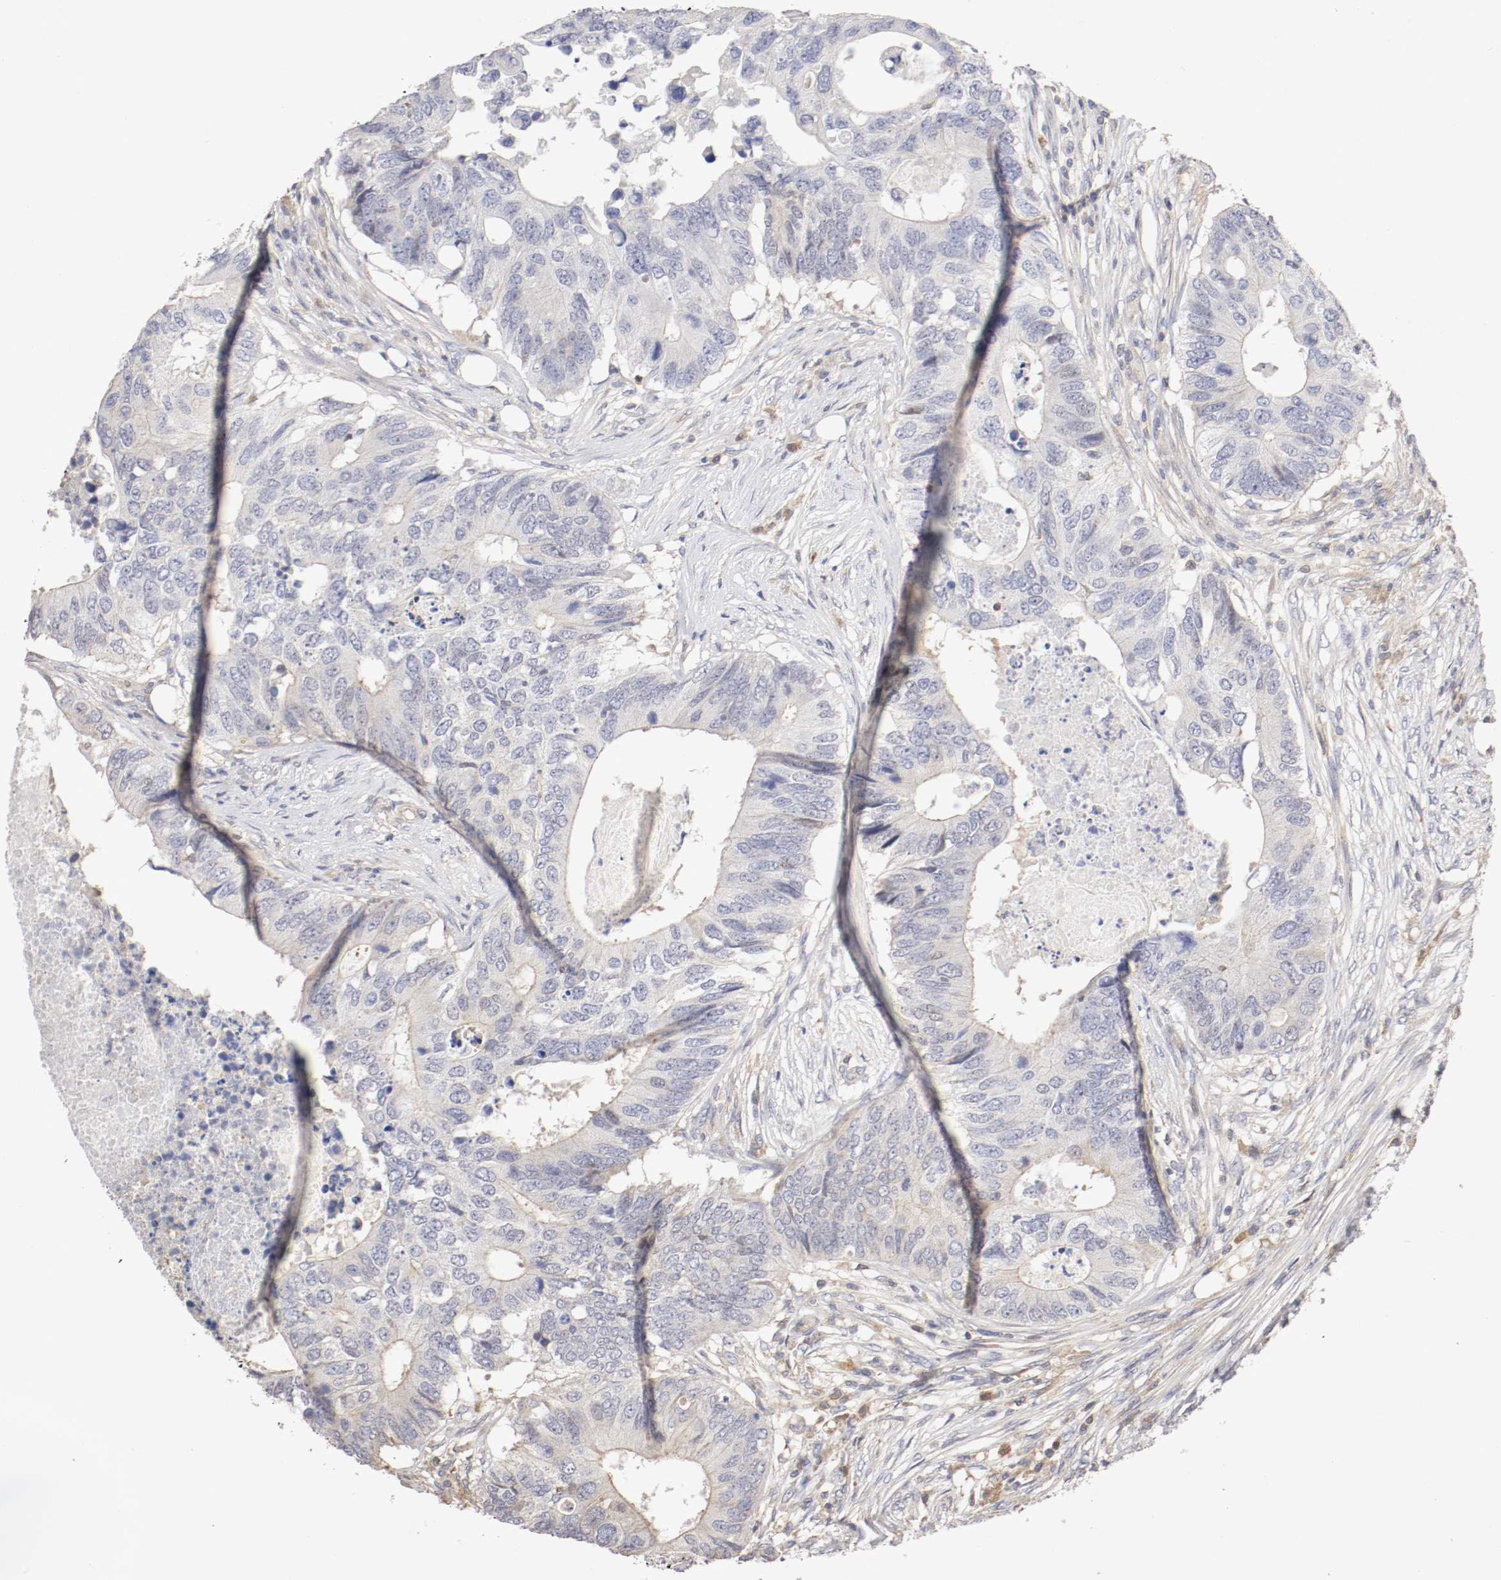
{"staining": {"intensity": "weak", "quantity": "<25%", "location": "cytoplasmic/membranous"}, "tissue": "colorectal cancer", "cell_type": "Tumor cells", "image_type": "cancer", "snomed": [{"axis": "morphology", "description": "Adenocarcinoma, NOS"}, {"axis": "topography", "description": "Colon"}], "caption": "A high-resolution micrograph shows immunohistochemistry staining of adenocarcinoma (colorectal), which displays no significant expression in tumor cells.", "gene": "CDK6", "patient": {"sex": "male", "age": 71}}